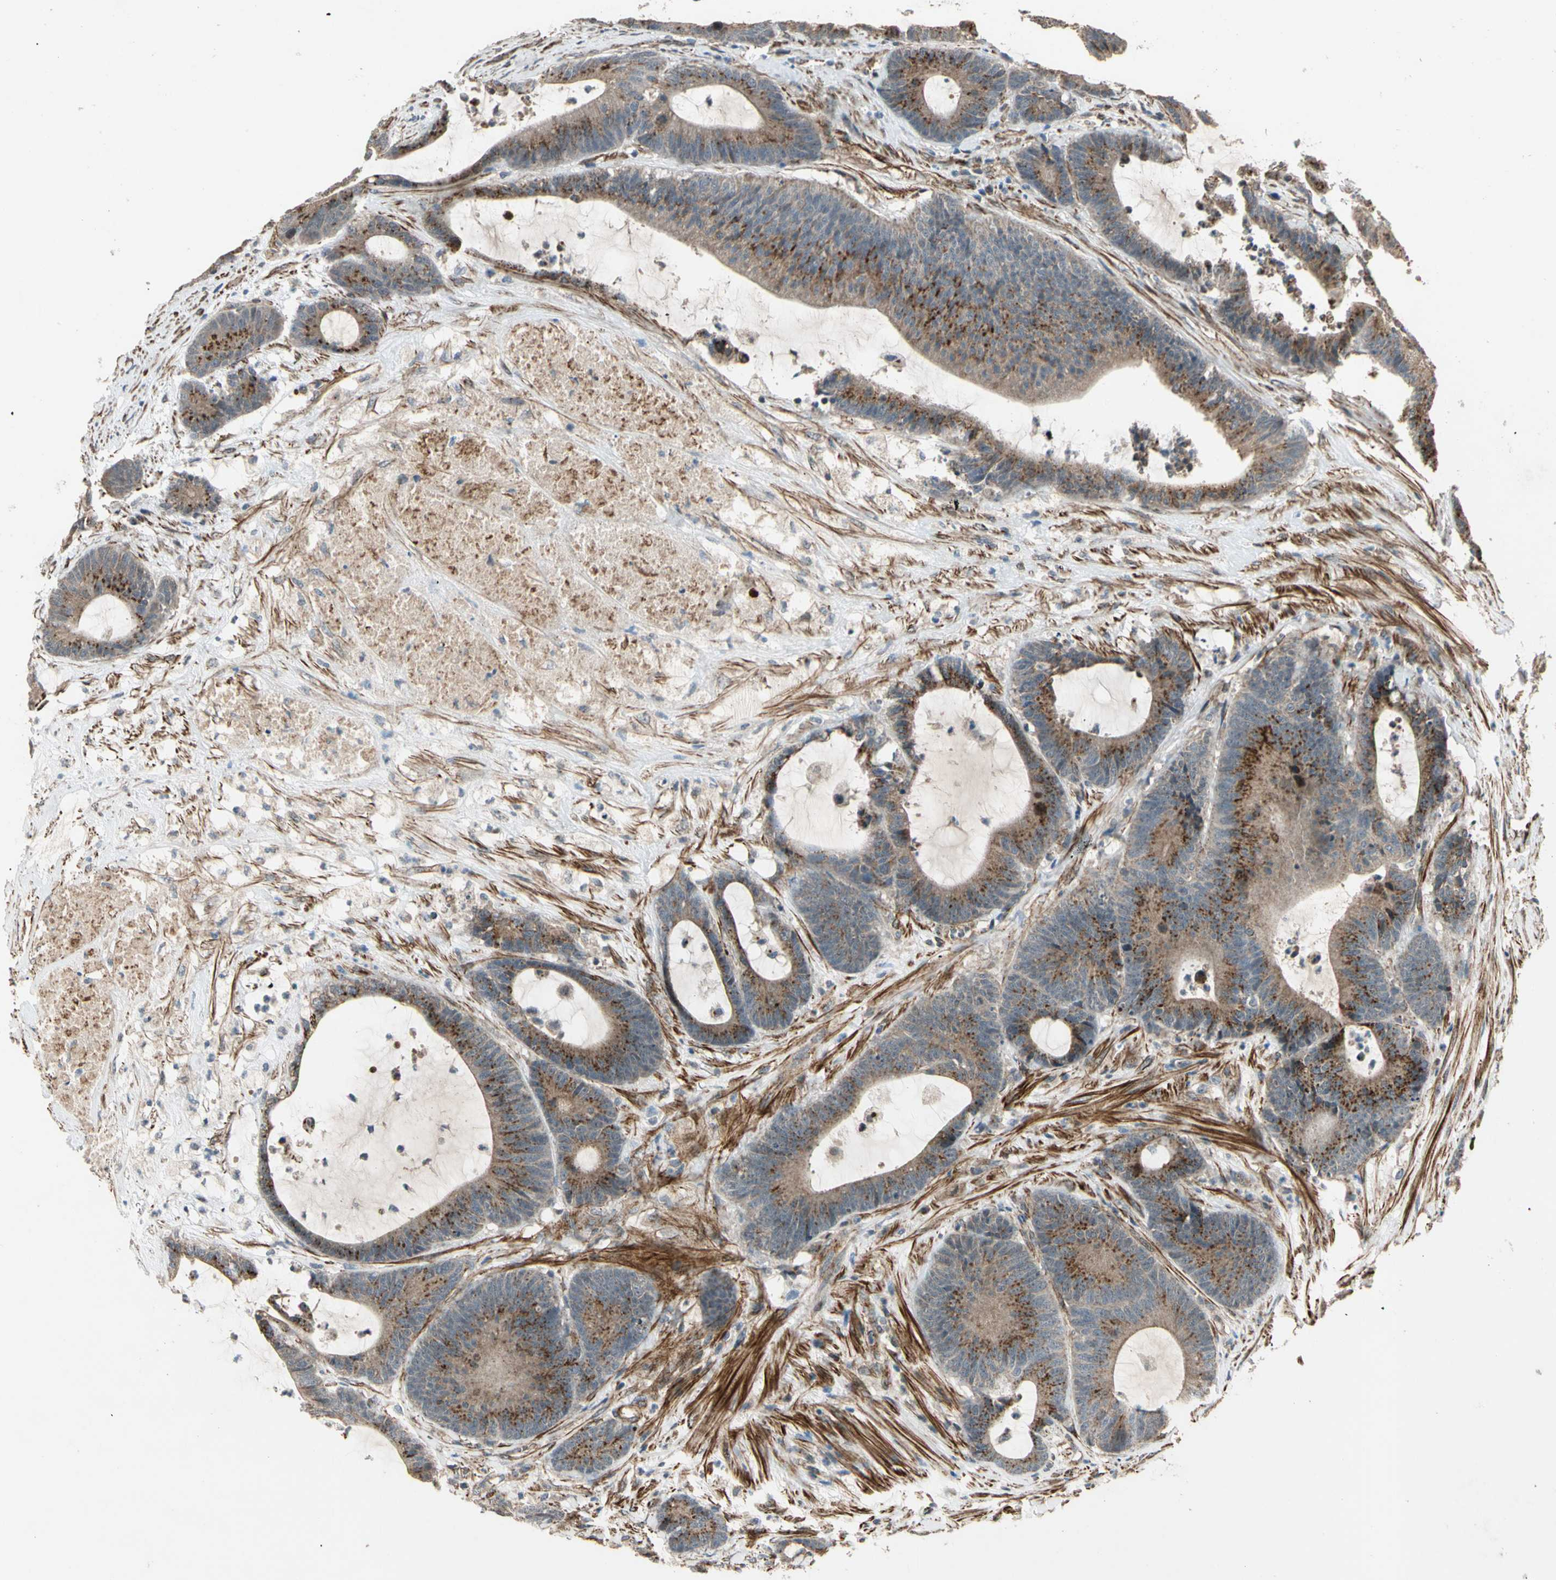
{"staining": {"intensity": "strong", "quantity": ">75%", "location": "cytoplasmic/membranous"}, "tissue": "colorectal cancer", "cell_type": "Tumor cells", "image_type": "cancer", "snomed": [{"axis": "morphology", "description": "Adenocarcinoma, NOS"}, {"axis": "topography", "description": "Colon"}], "caption": "A high-resolution photomicrograph shows immunohistochemistry staining of colorectal cancer (adenocarcinoma), which demonstrates strong cytoplasmic/membranous staining in about >75% of tumor cells.", "gene": "GCK", "patient": {"sex": "female", "age": 84}}